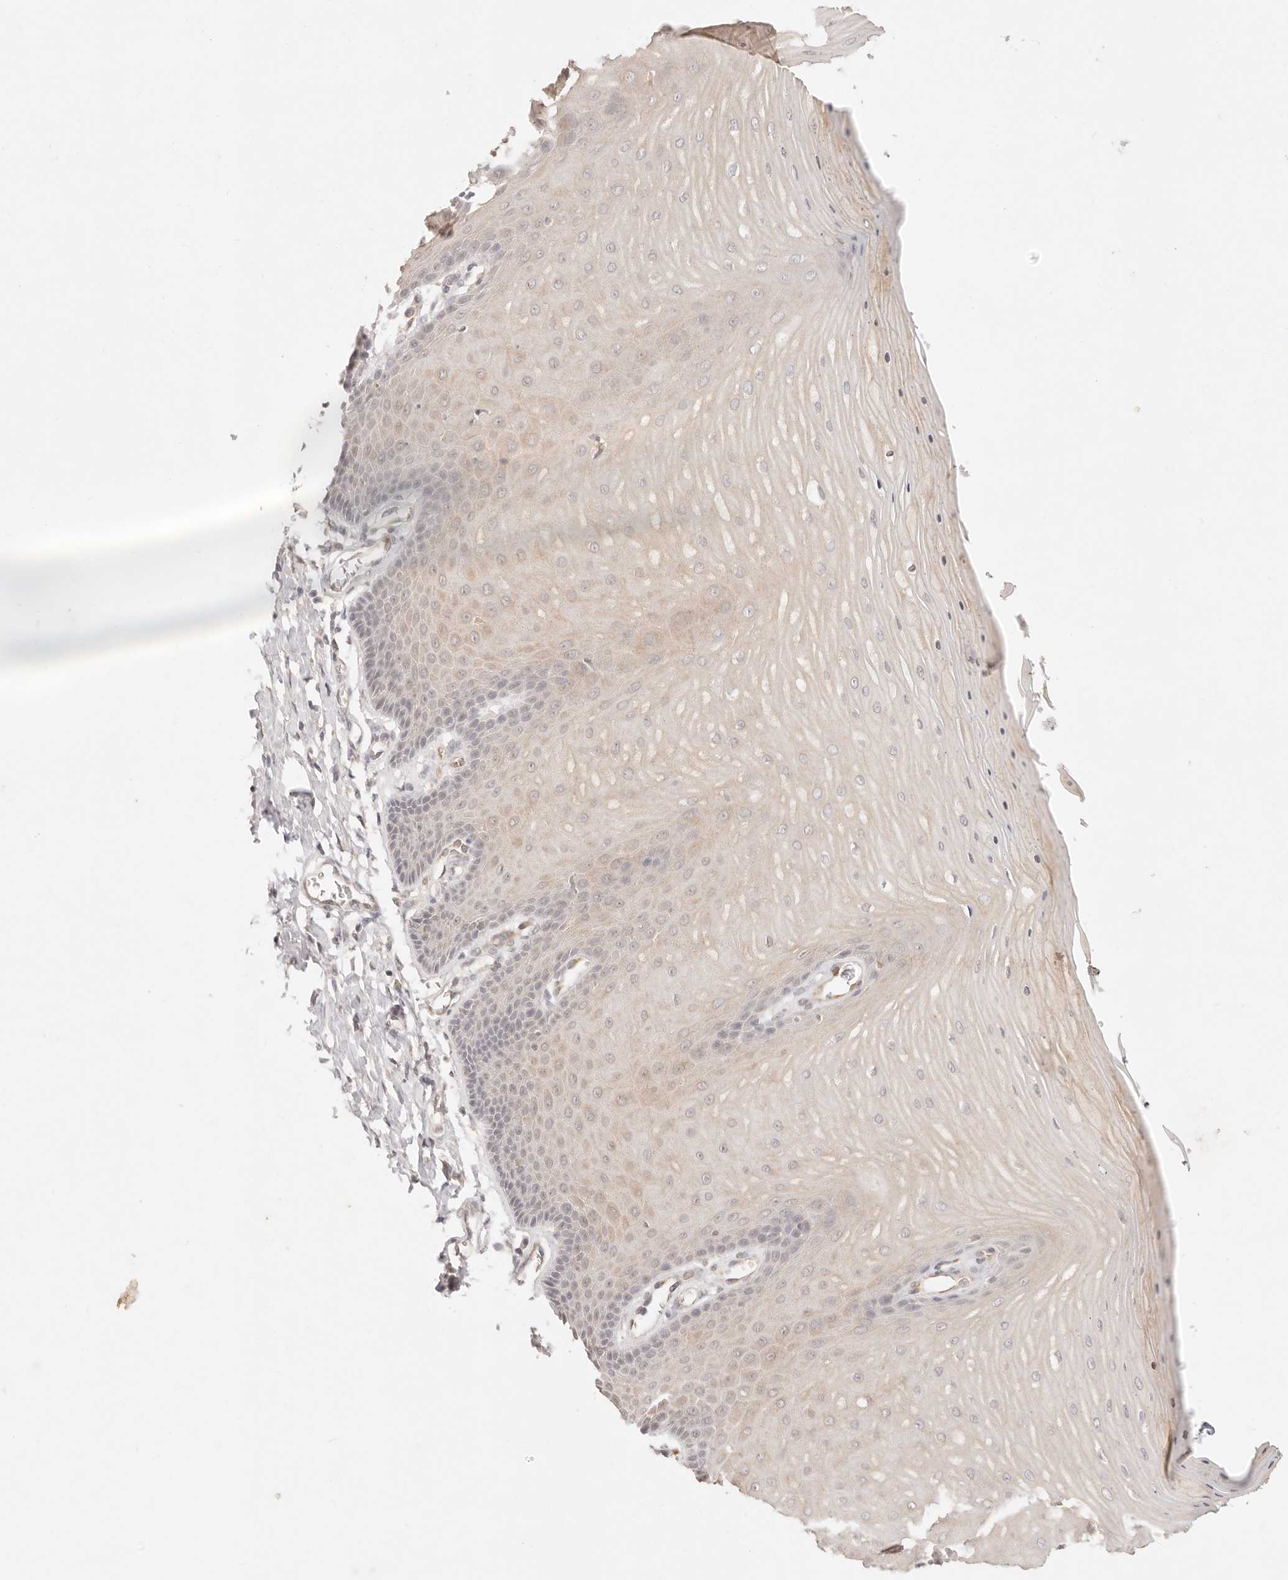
{"staining": {"intensity": "moderate", "quantity": "25%-75%", "location": "cytoplasmic/membranous"}, "tissue": "cervix", "cell_type": "Glandular cells", "image_type": "normal", "snomed": [{"axis": "morphology", "description": "Normal tissue, NOS"}, {"axis": "topography", "description": "Cervix"}], "caption": "Unremarkable cervix was stained to show a protein in brown. There is medium levels of moderate cytoplasmic/membranous positivity in approximately 25%-75% of glandular cells. Nuclei are stained in blue.", "gene": "GPR156", "patient": {"sex": "female", "age": 55}}